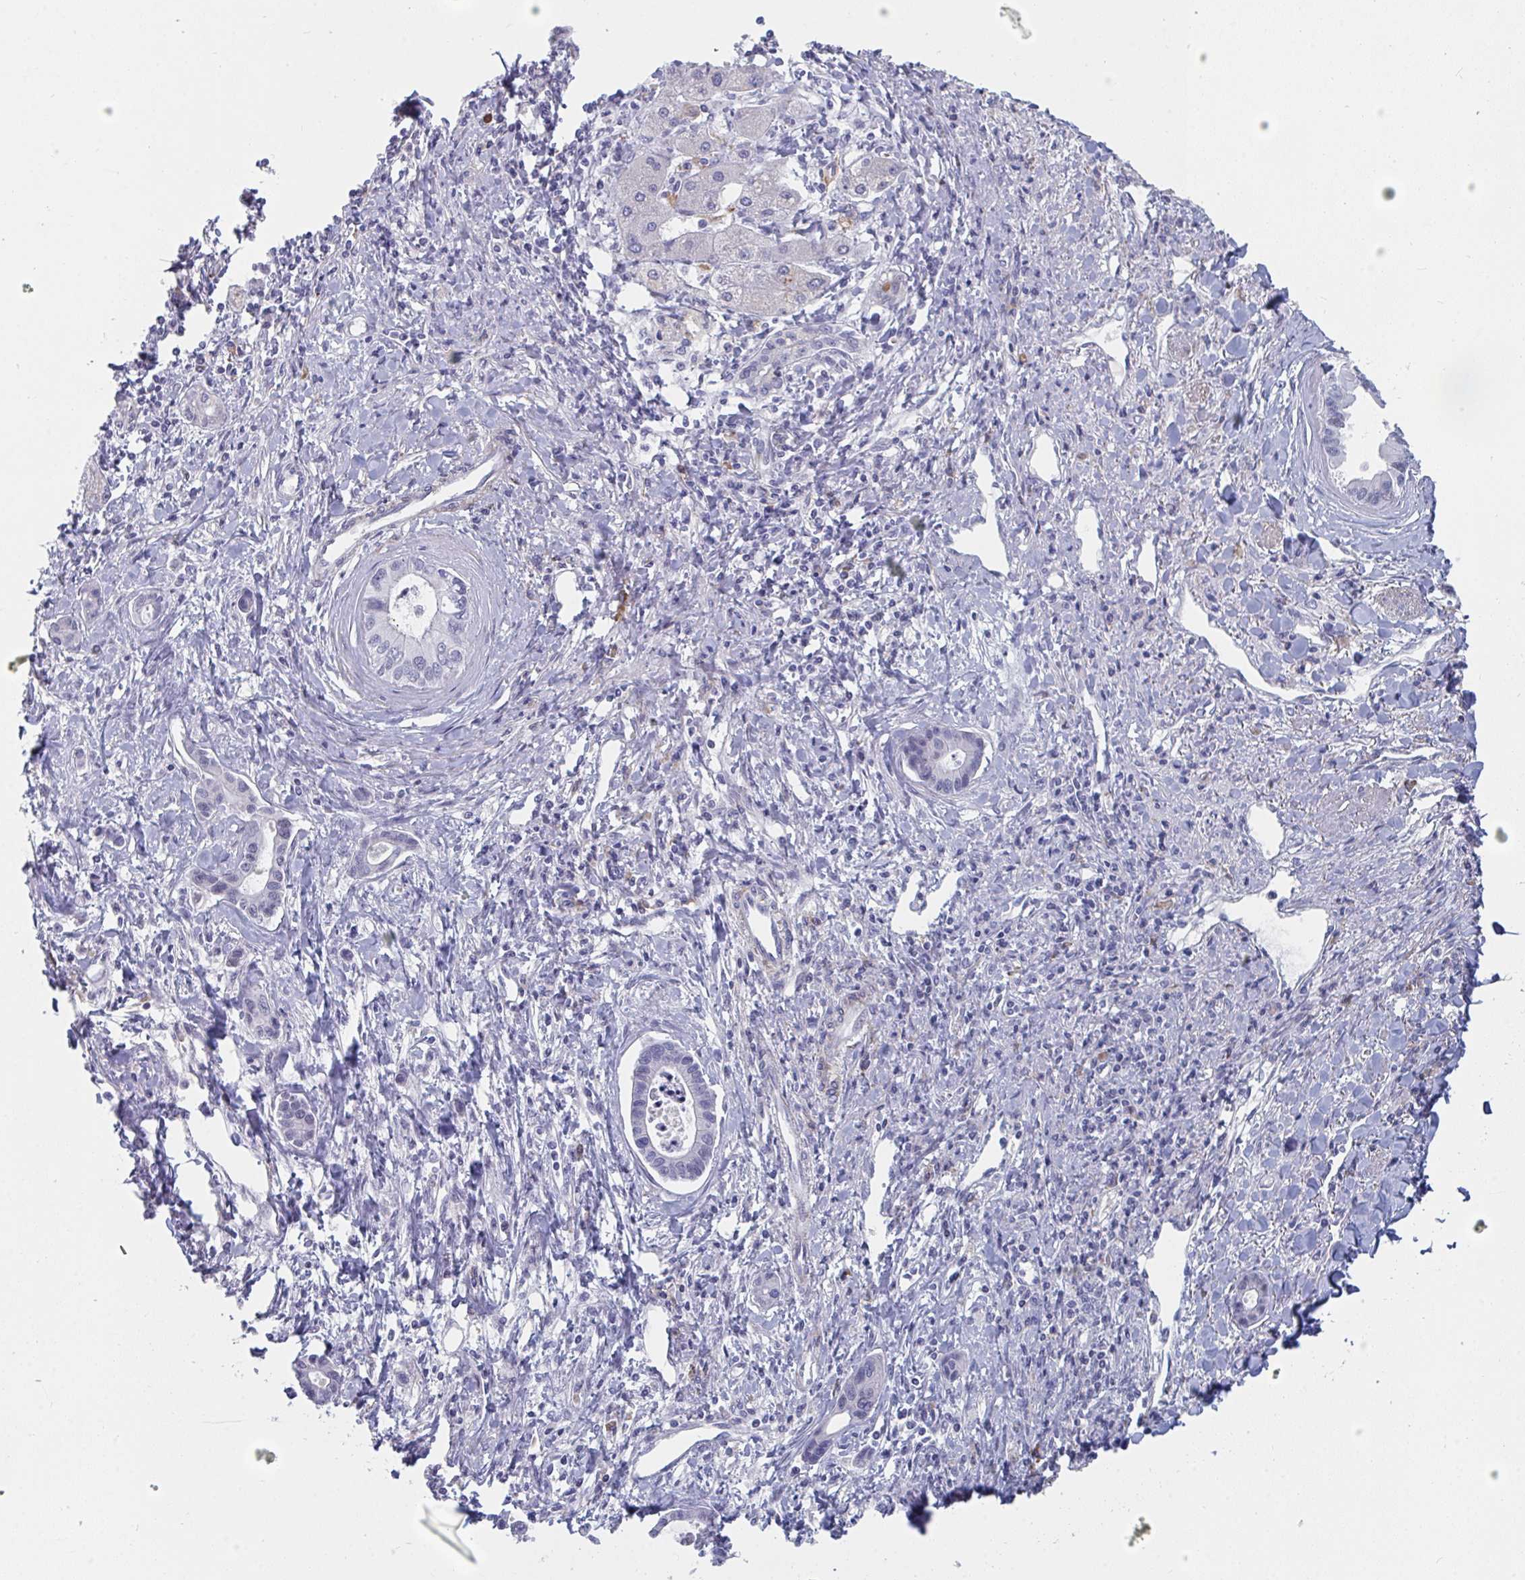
{"staining": {"intensity": "negative", "quantity": "none", "location": "none"}, "tissue": "liver cancer", "cell_type": "Tumor cells", "image_type": "cancer", "snomed": [{"axis": "morphology", "description": "Cholangiocarcinoma"}, {"axis": "topography", "description": "Liver"}], "caption": "The histopathology image shows no staining of tumor cells in liver cholangiocarcinoma.", "gene": "CENPT", "patient": {"sex": "male", "age": 66}}